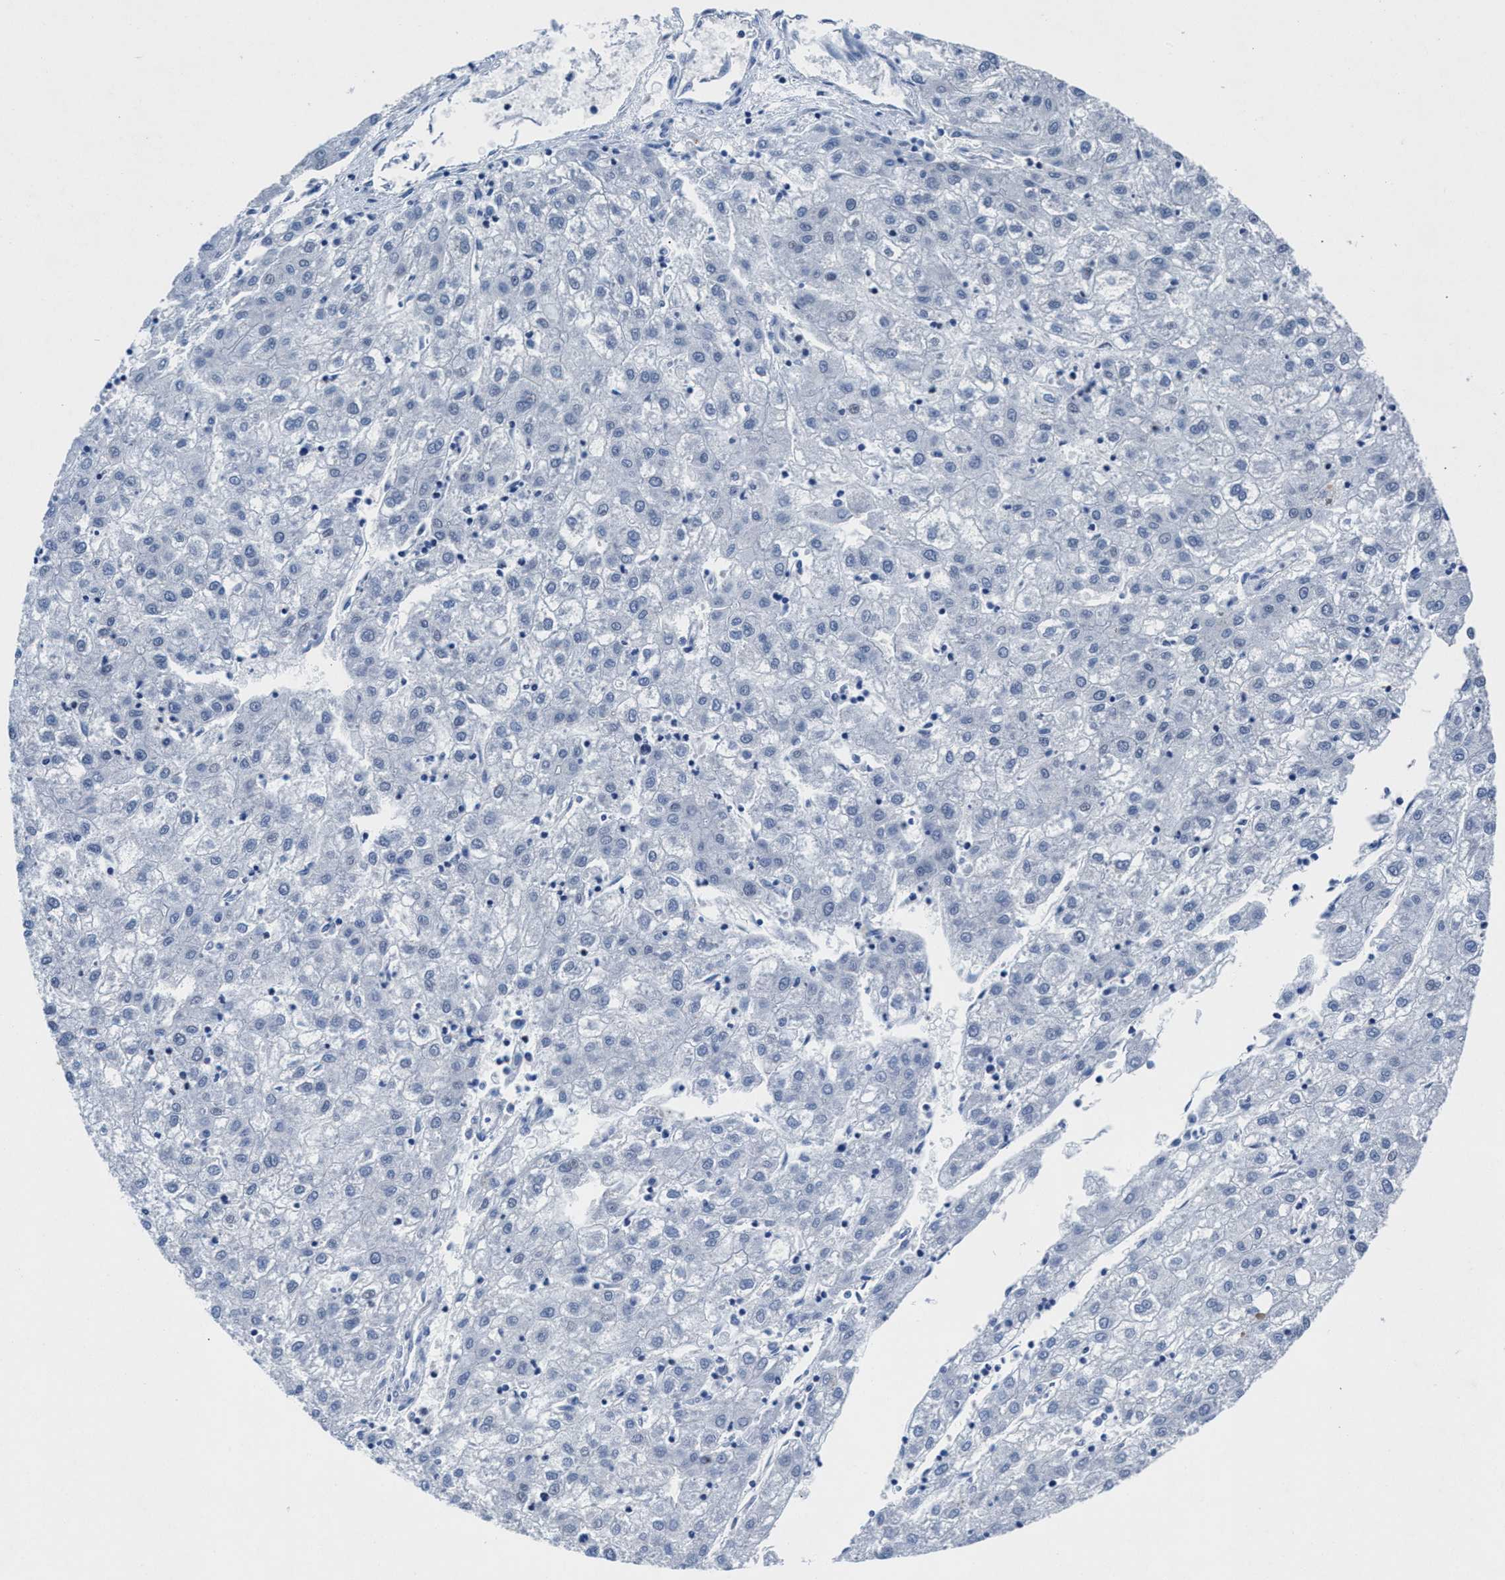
{"staining": {"intensity": "negative", "quantity": "none", "location": "none"}, "tissue": "liver cancer", "cell_type": "Tumor cells", "image_type": "cancer", "snomed": [{"axis": "morphology", "description": "Carcinoma, Hepatocellular, NOS"}, {"axis": "topography", "description": "Liver"}], "caption": "IHC micrograph of human liver cancer (hepatocellular carcinoma) stained for a protein (brown), which exhibits no expression in tumor cells.", "gene": "WDR81", "patient": {"sex": "male", "age": 72}}